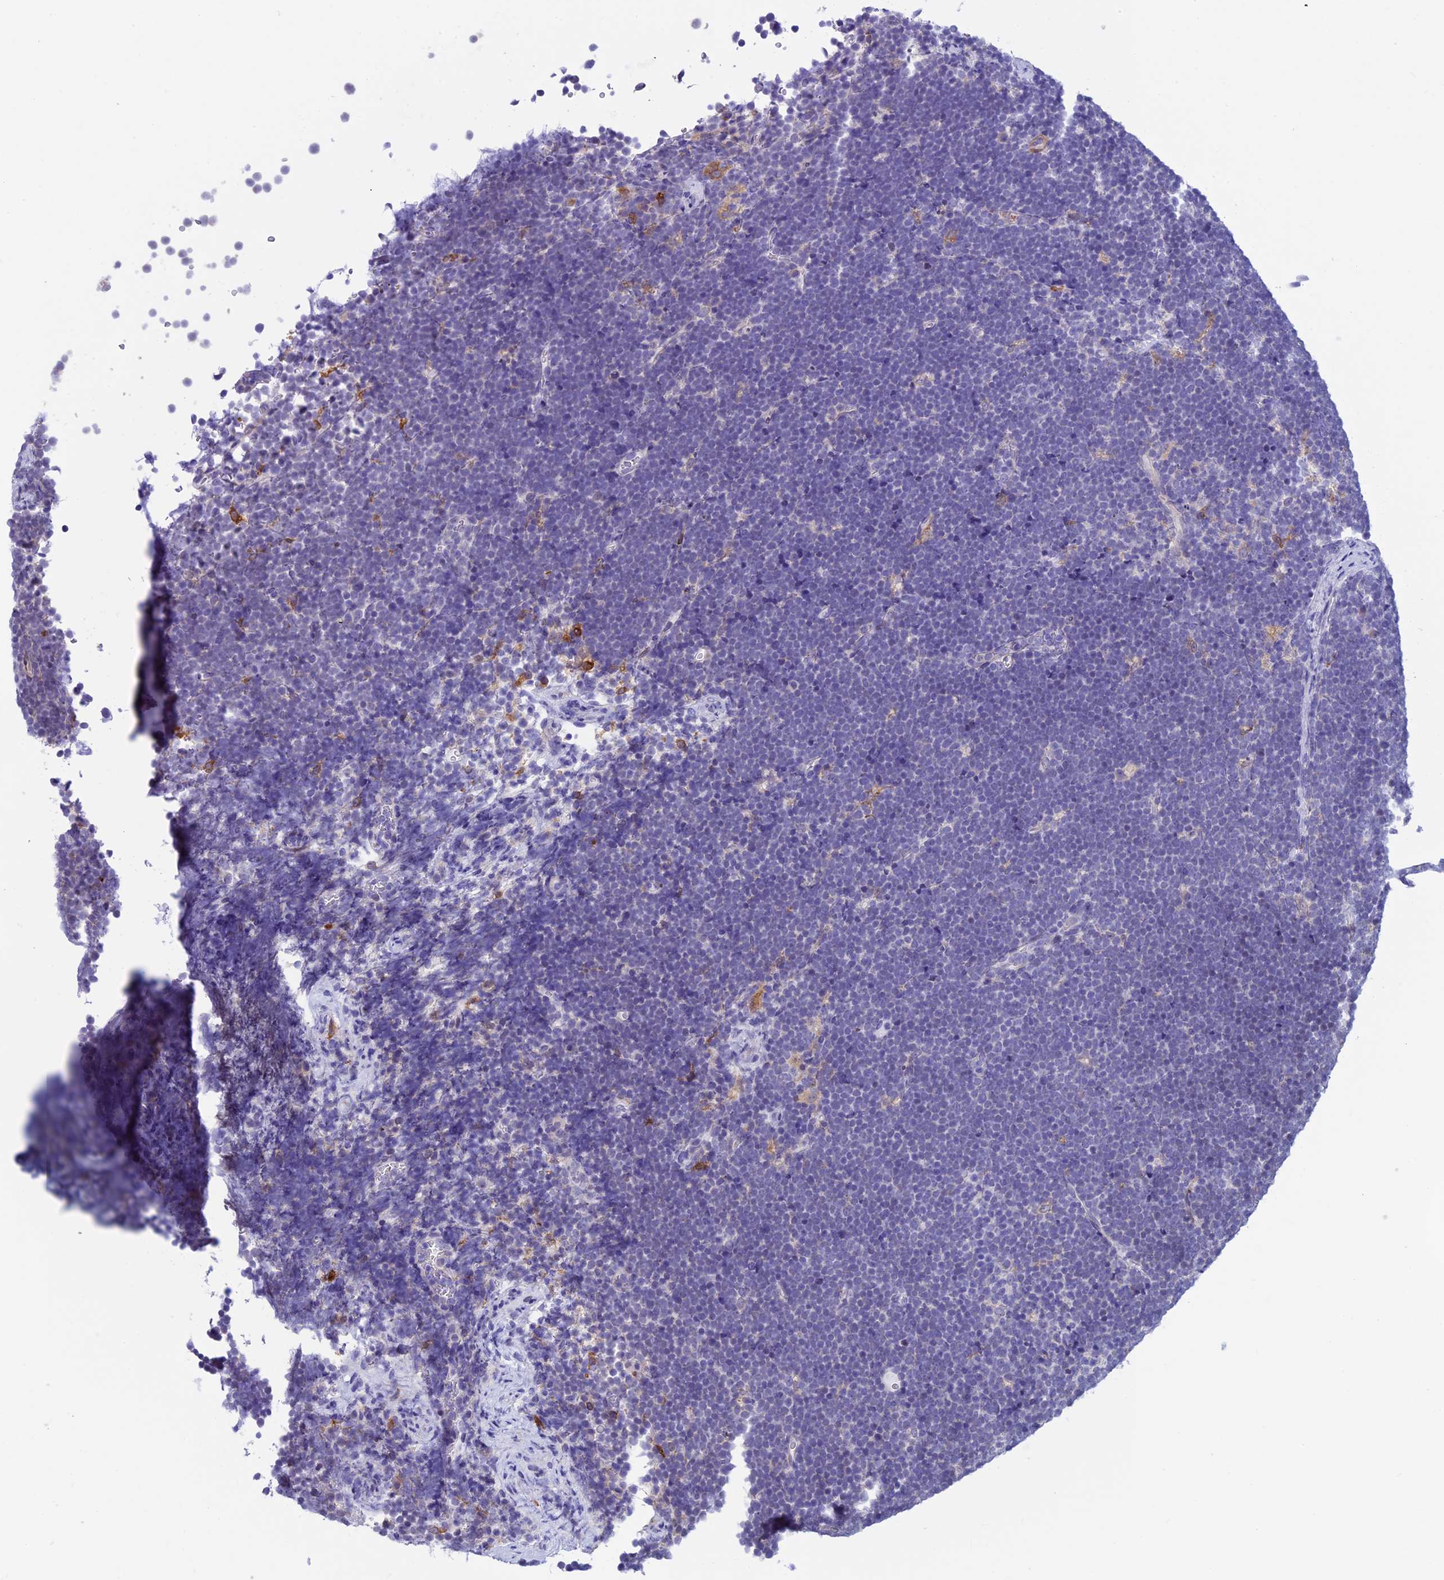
{"staining": {"intensity": "negative", "quantity": "none", "location": "none"}, "tissue": "lymphoma", "cell_type": "Tumor cells", "image_type": "cancer", "snomed": [{"axis": "morphology", "description": "Malignant lymphoma, non-Hodgkin's type, High grade"}, {"axis": "topography", "description": "Lymph node"}], "caption": "Image shows no significant protein expression in tumor cells of lymphoma. (DAB (3,3'-diaminobenzidine) immunohistochemistry with hematoxylin counter stain).", "gene": "IGSF6", "patient": {"sex": "male", "age": 13}}